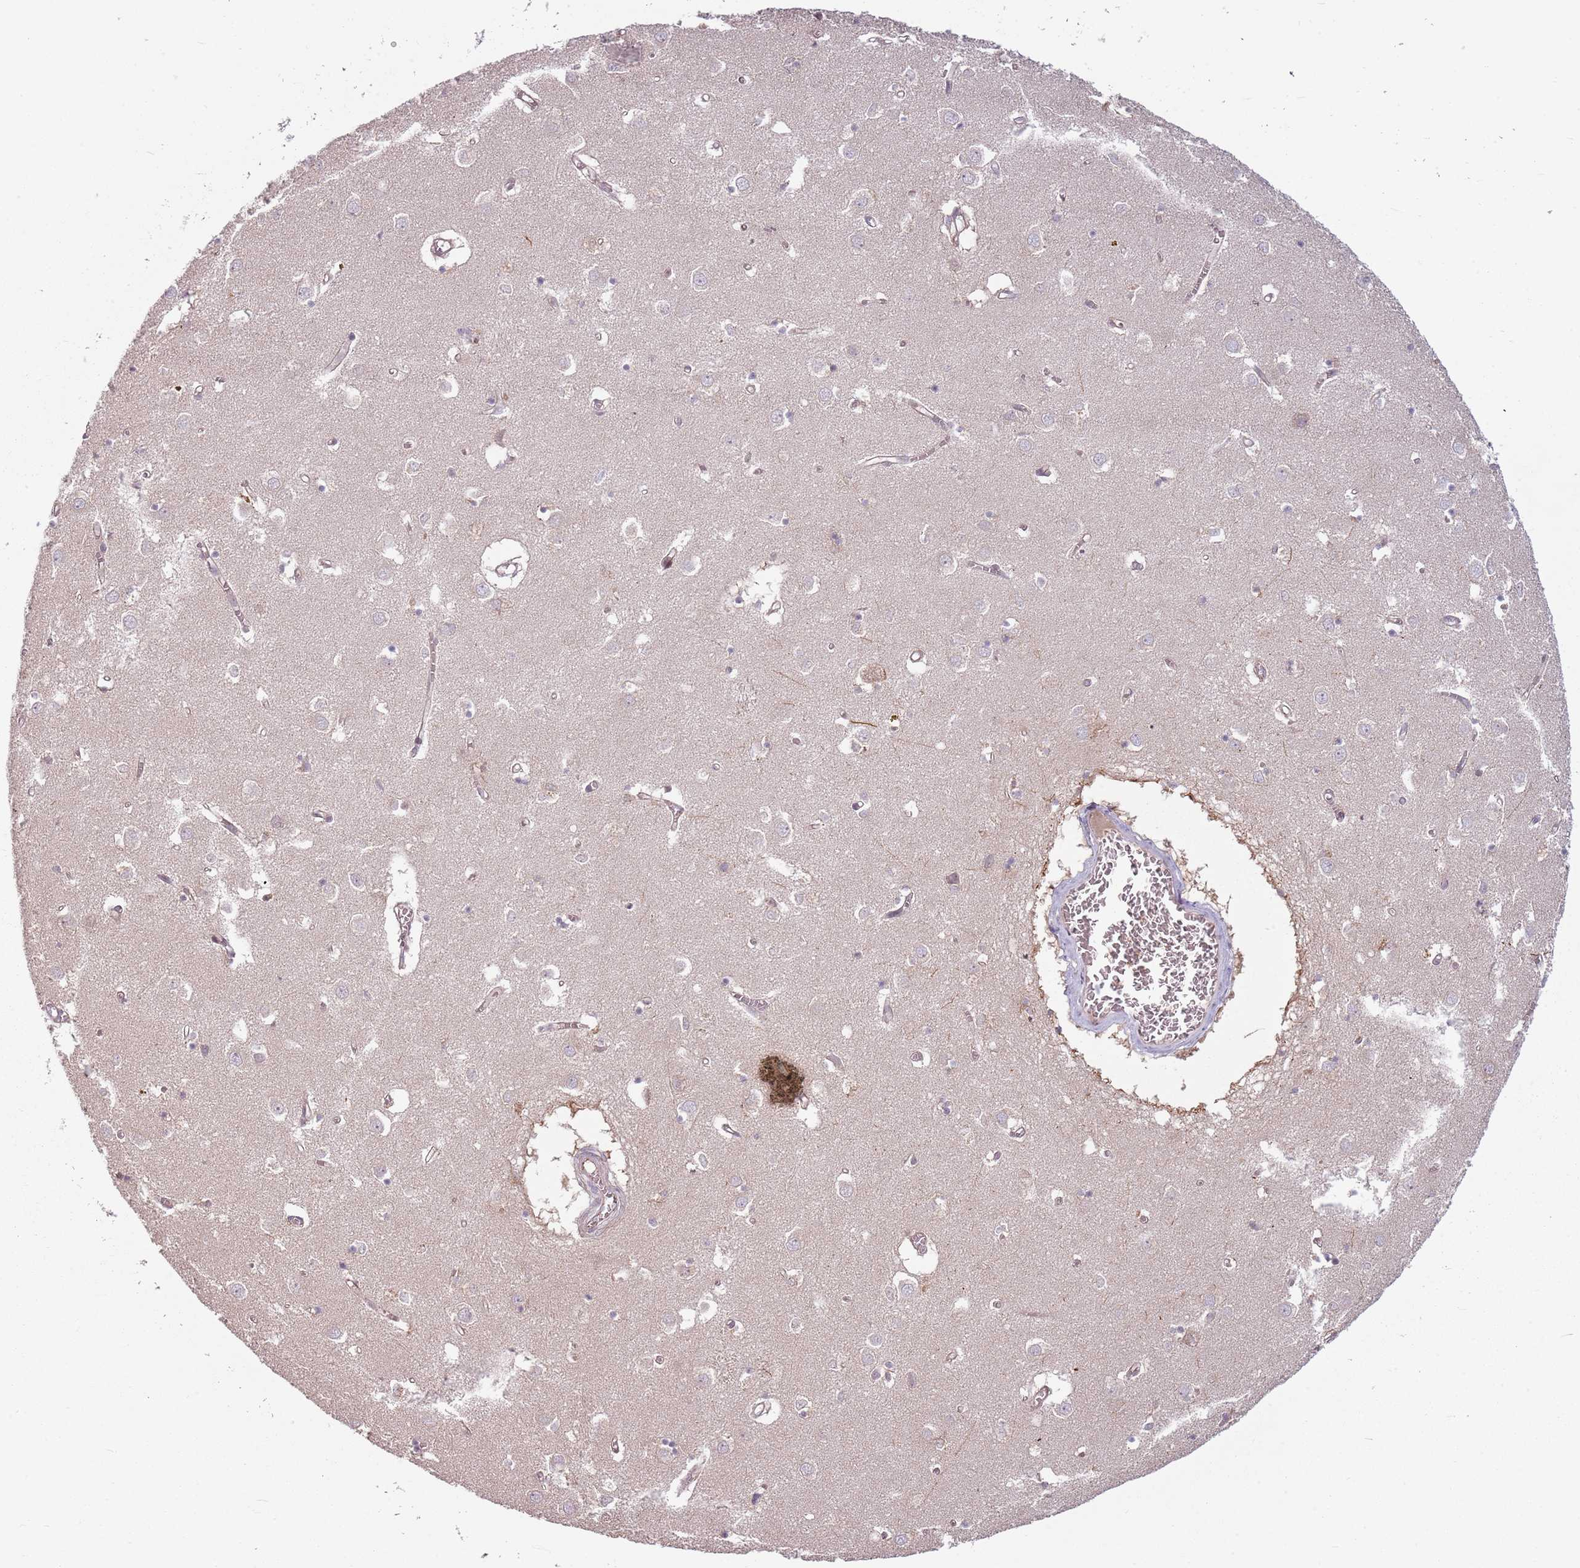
{"staining": {"intensity": "negative", "quantity": "none", "location": "none"}, "tissue": "caudate", "cell_type": "Glial cells", "image_type": "normal", "snomed": [{"axis": "morphology", "description": "Normal tissue, NOS"}, {"axis": "topography", "description": "Lateral ventricle wall"}], "caption": "Glial cells show no significant protein positivity in unremarkable caudate. The staining was performed using DAB to visualize the protein expression in brown, while the nuclei were stained in blue with hematoxylin (Magnification: 20x).", "gene": "ADGRG1", "patient": {"sex": "male", "age": 70}}